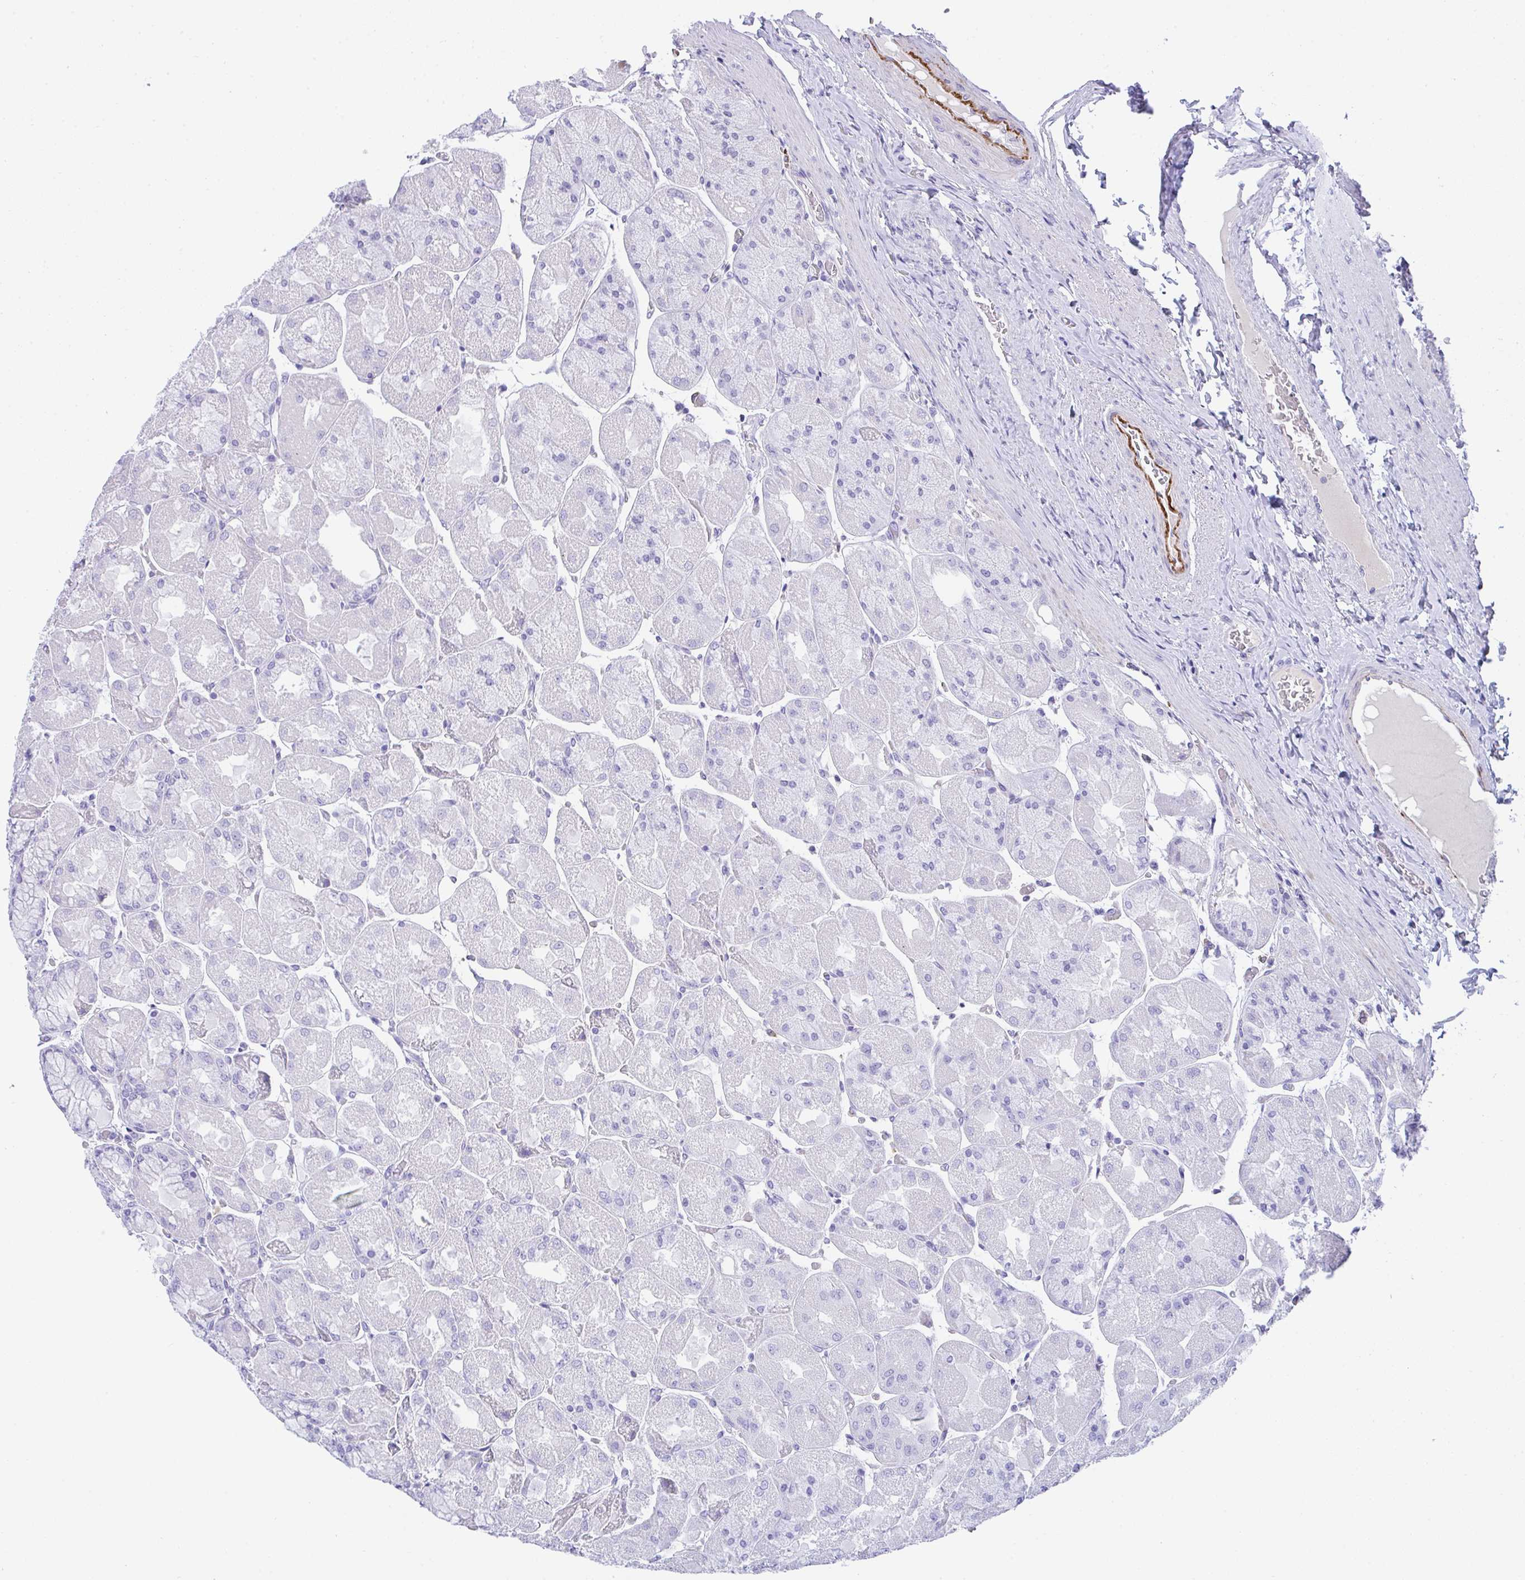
{"staining": {"intensity": "negative", "quantity": "none", "location": "none"}, "tissue": "stomach", "cell_type": "Glandular cells", "image_type": "normal", "snomed": [{"axis": "morphology", "description": "Normal tissue, NOS"}, {"axis": "topography", "description": "Stomach"}], "caption": "The photomicrograph displays no staining of glandular cells in unremarkable stomach.", "gene": "KMT2E", "patient": {"sex": "female", "age": 61}}